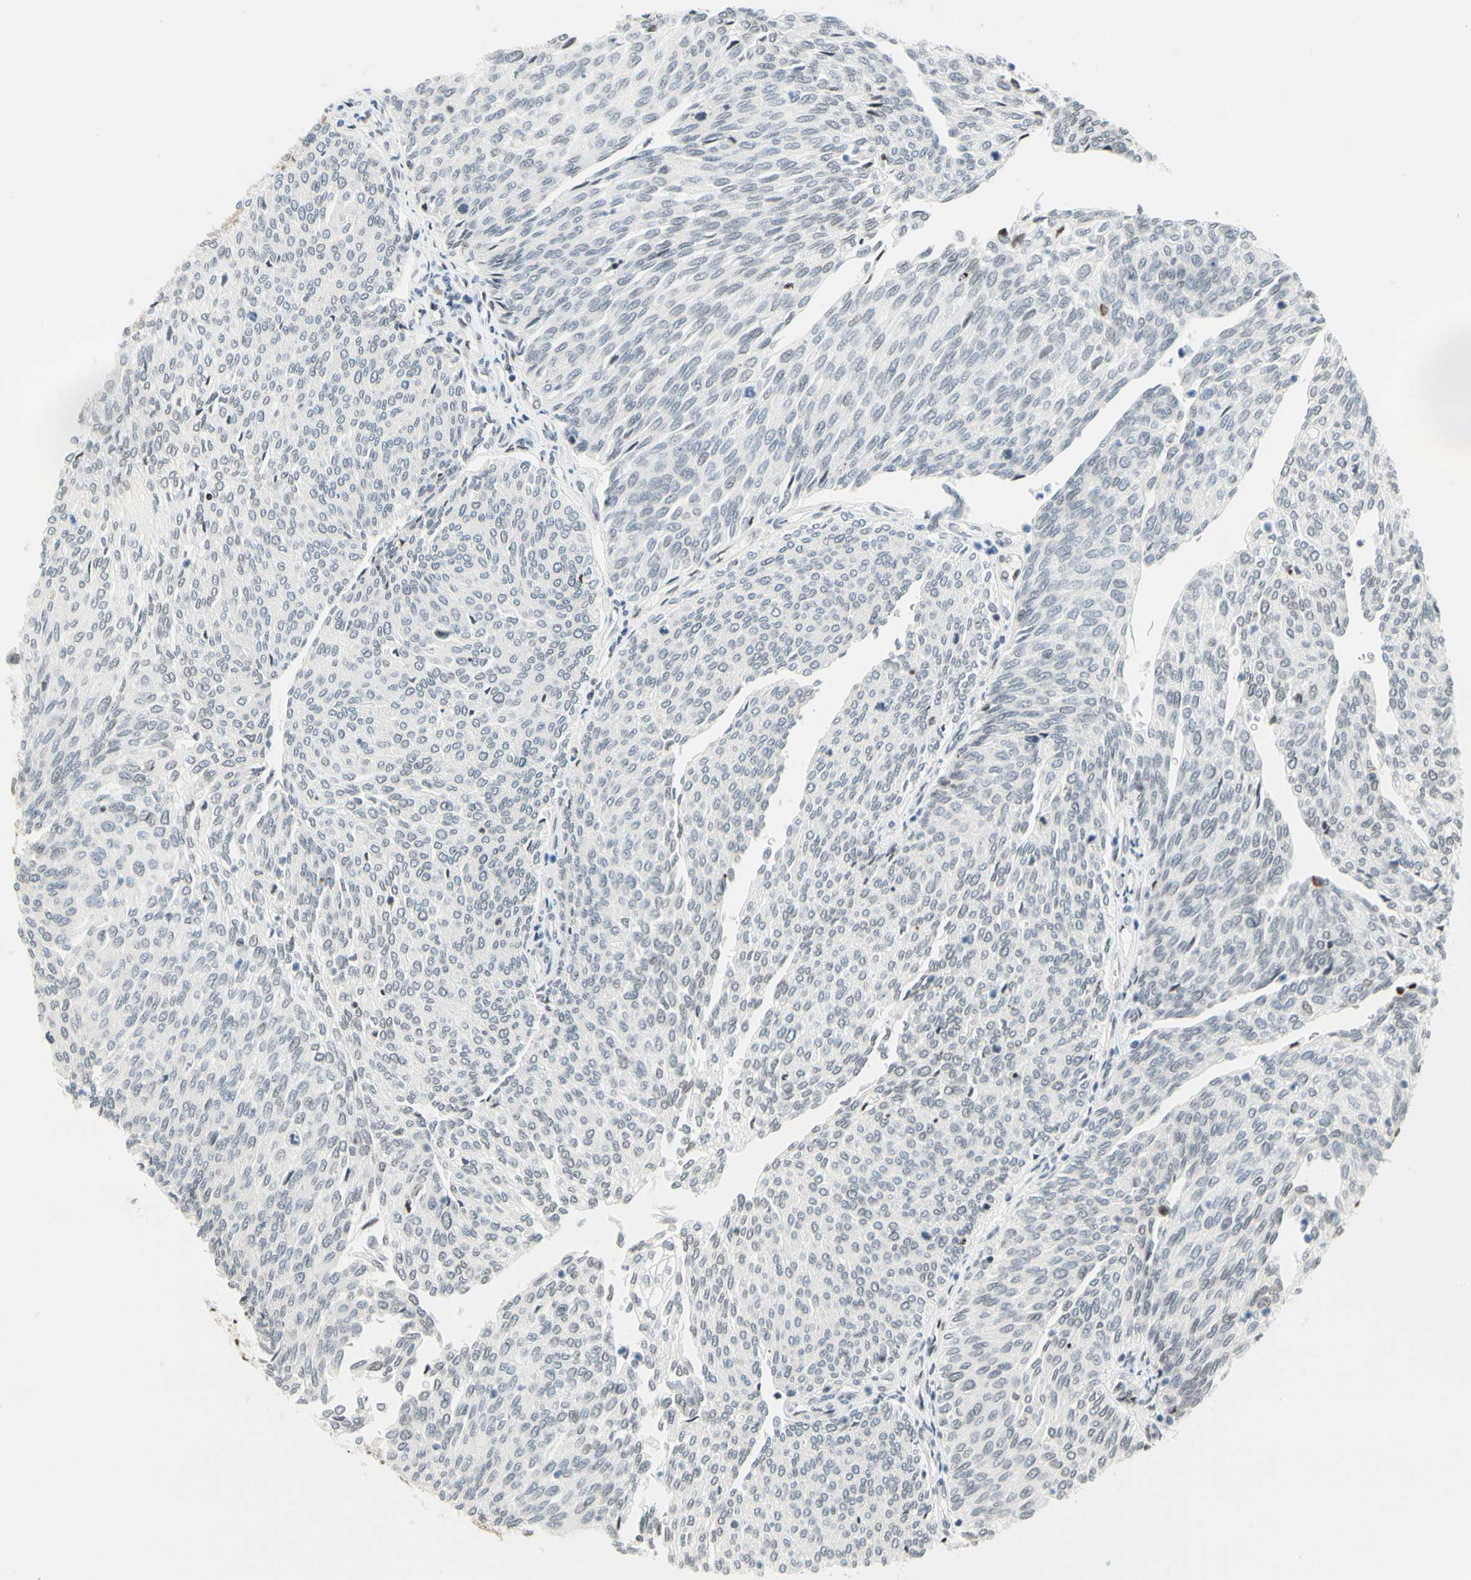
{"staining": {"intensity": "negative", "quantity": "none", "location": "none"}, "tissue": "urothelial cancer", "cell_type": "Tumor cells", "image_type": "cancer", "snomed": [{"axis": "morphology", "description": "Urothelial carcinoma, Low grade"}, {"axis": "topography", "description": "Urinary bladder"}], "caption": "There is no significant staining in tumor cells of low-grade urothelial carcinoma.", "gene": "ZSCAN16", "patient": {"sex": "female", "age": 79}}